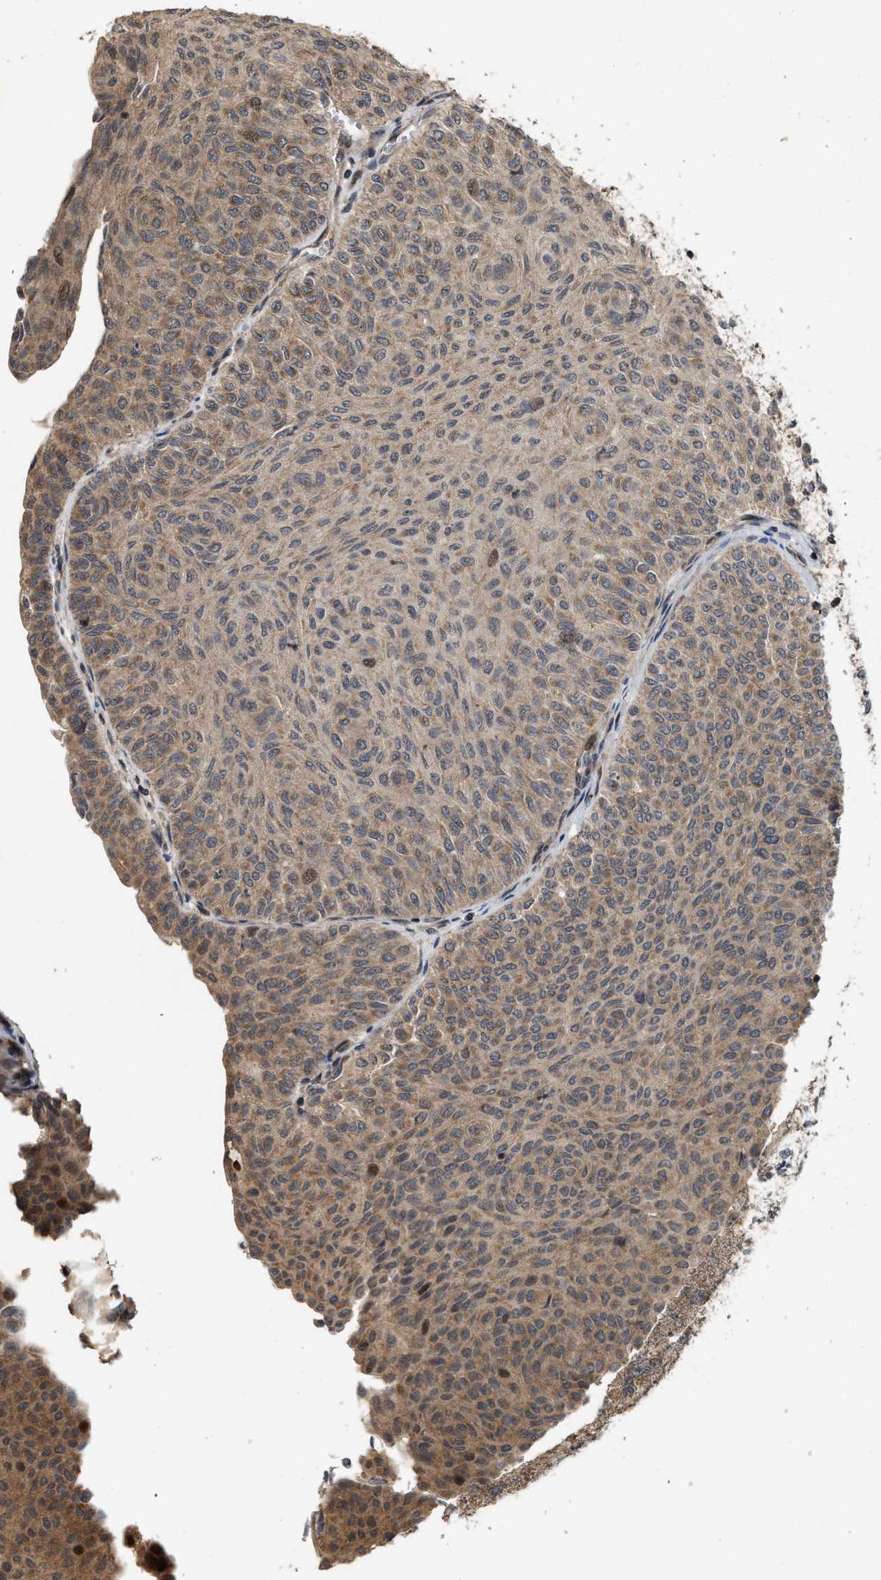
{"staining": {"intensity": "moderate", "quantity": "25%-75%", "location": "cytoplasmic/membranous,nuclear"}, "tissue": "urothelial cancer", "cell_type": "Tumor cells", "image_type": "cancer", "snomed": [{"axis": "morphology", "description": "Urothelial carcinoma, Low grade"}, {"axis": "topography", "description": "Urinary bladder"}], "caption": "Immunohistochemistry (DAB (3,3'-diaminobenzidine)) staining of human low-grade urothelial carcinoma exhibits moderate cytoplasmic/membranous and nuclear protein positivity in about 25%-75% of tumor cells.", "gene": "ELP2", "patient": {"sex": "male", "age": 78}}